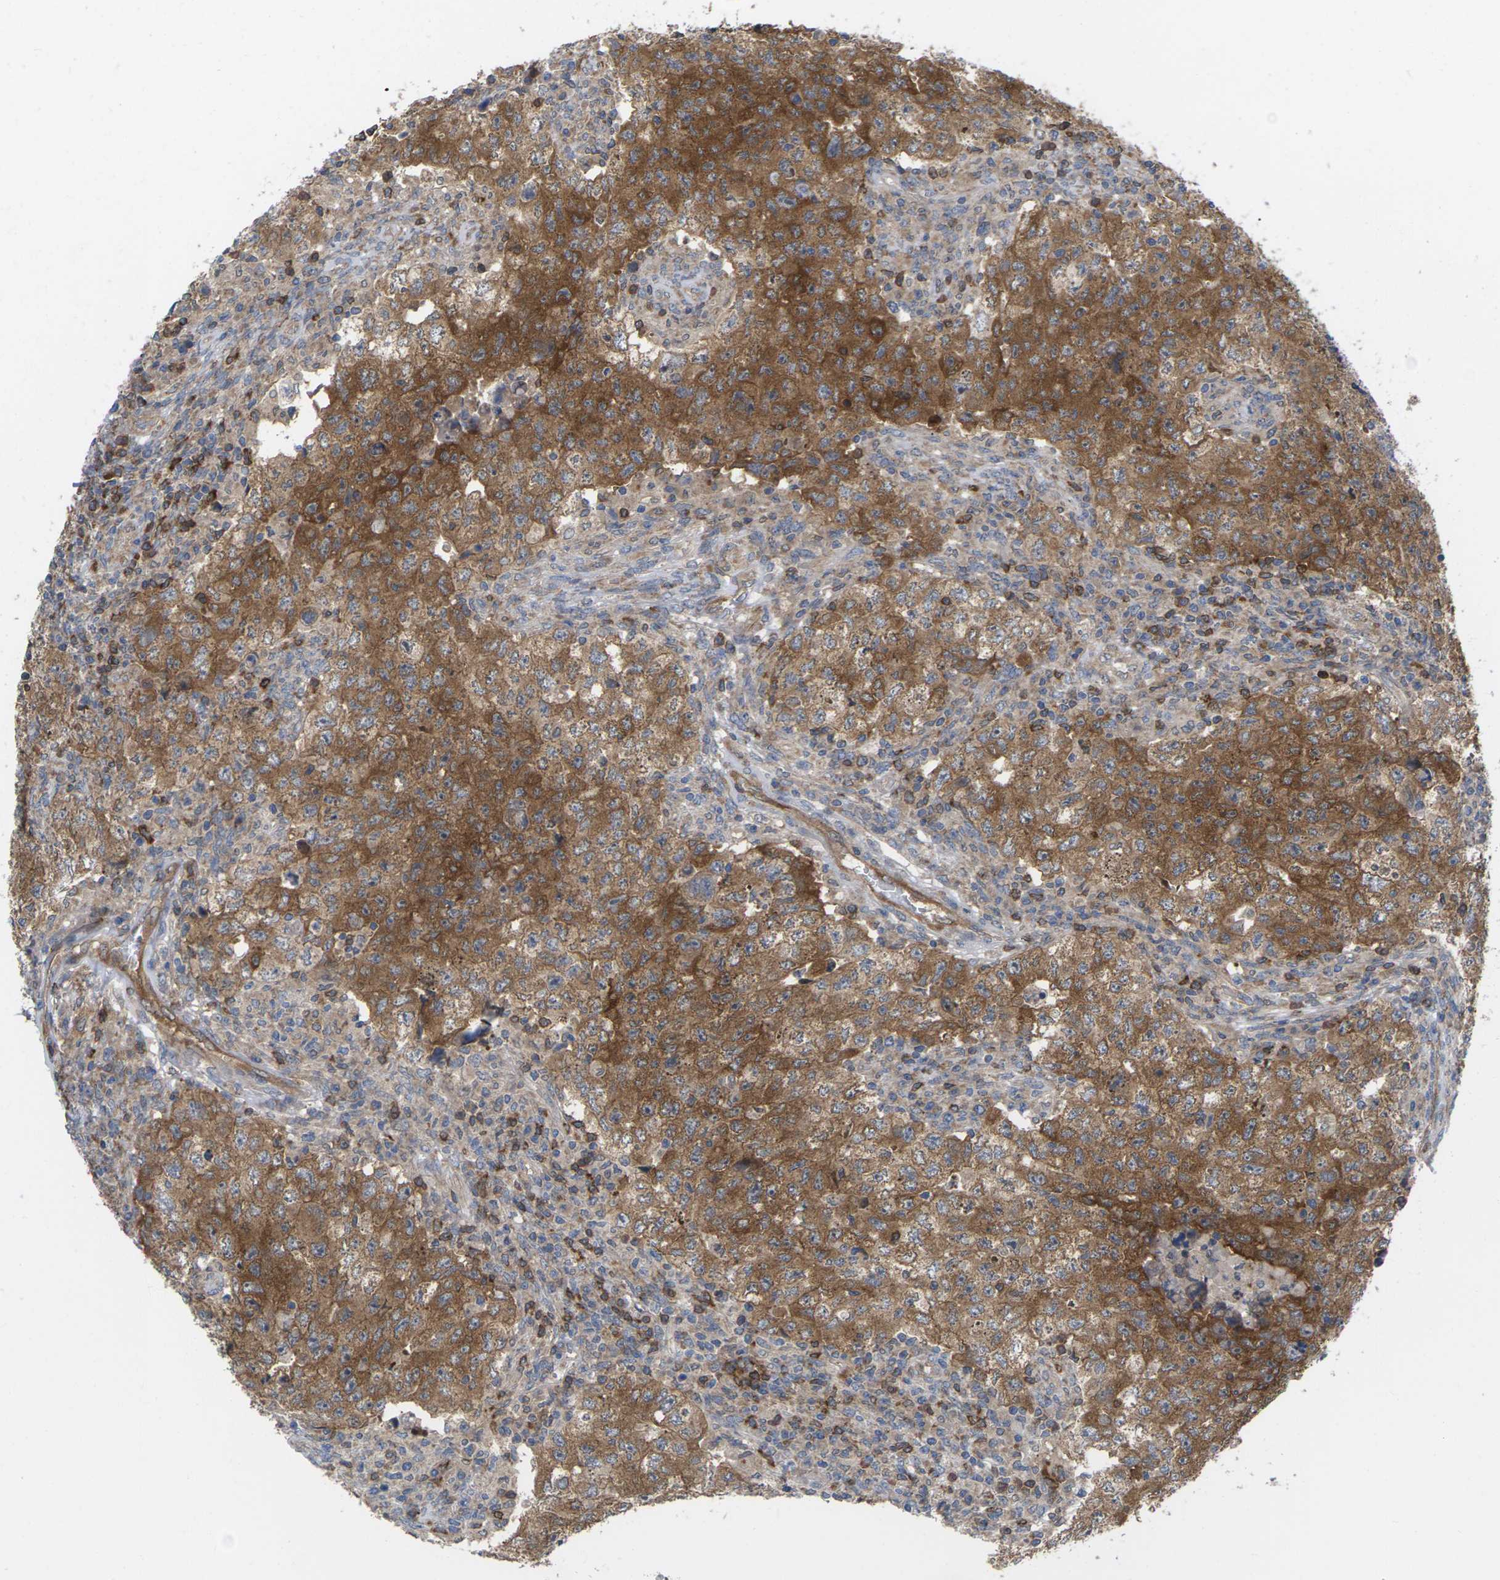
{"staining": {"intensity": "moderate", "quantity": ">75%", "location": "cytoplasmic/membranous"}, "tissue": "testis cancer", "cell_type": "Tumor cells", "image_type": "cancer", "snomed": [{"axis": "morphology", "description": "Carcinoma, Embryonal, NOS"}, {"axis": "topography", "description": "Testis"}], "caption": "There is medium levels of moderate cytoplasmic/membranous positivity in tumor cells of testis cancer (embryonal carcinoma), as demonstrated by immunohistochemical staining (brown color).", "gene": "TIAM1", "patient": {"sex": "male", "age": 26}}